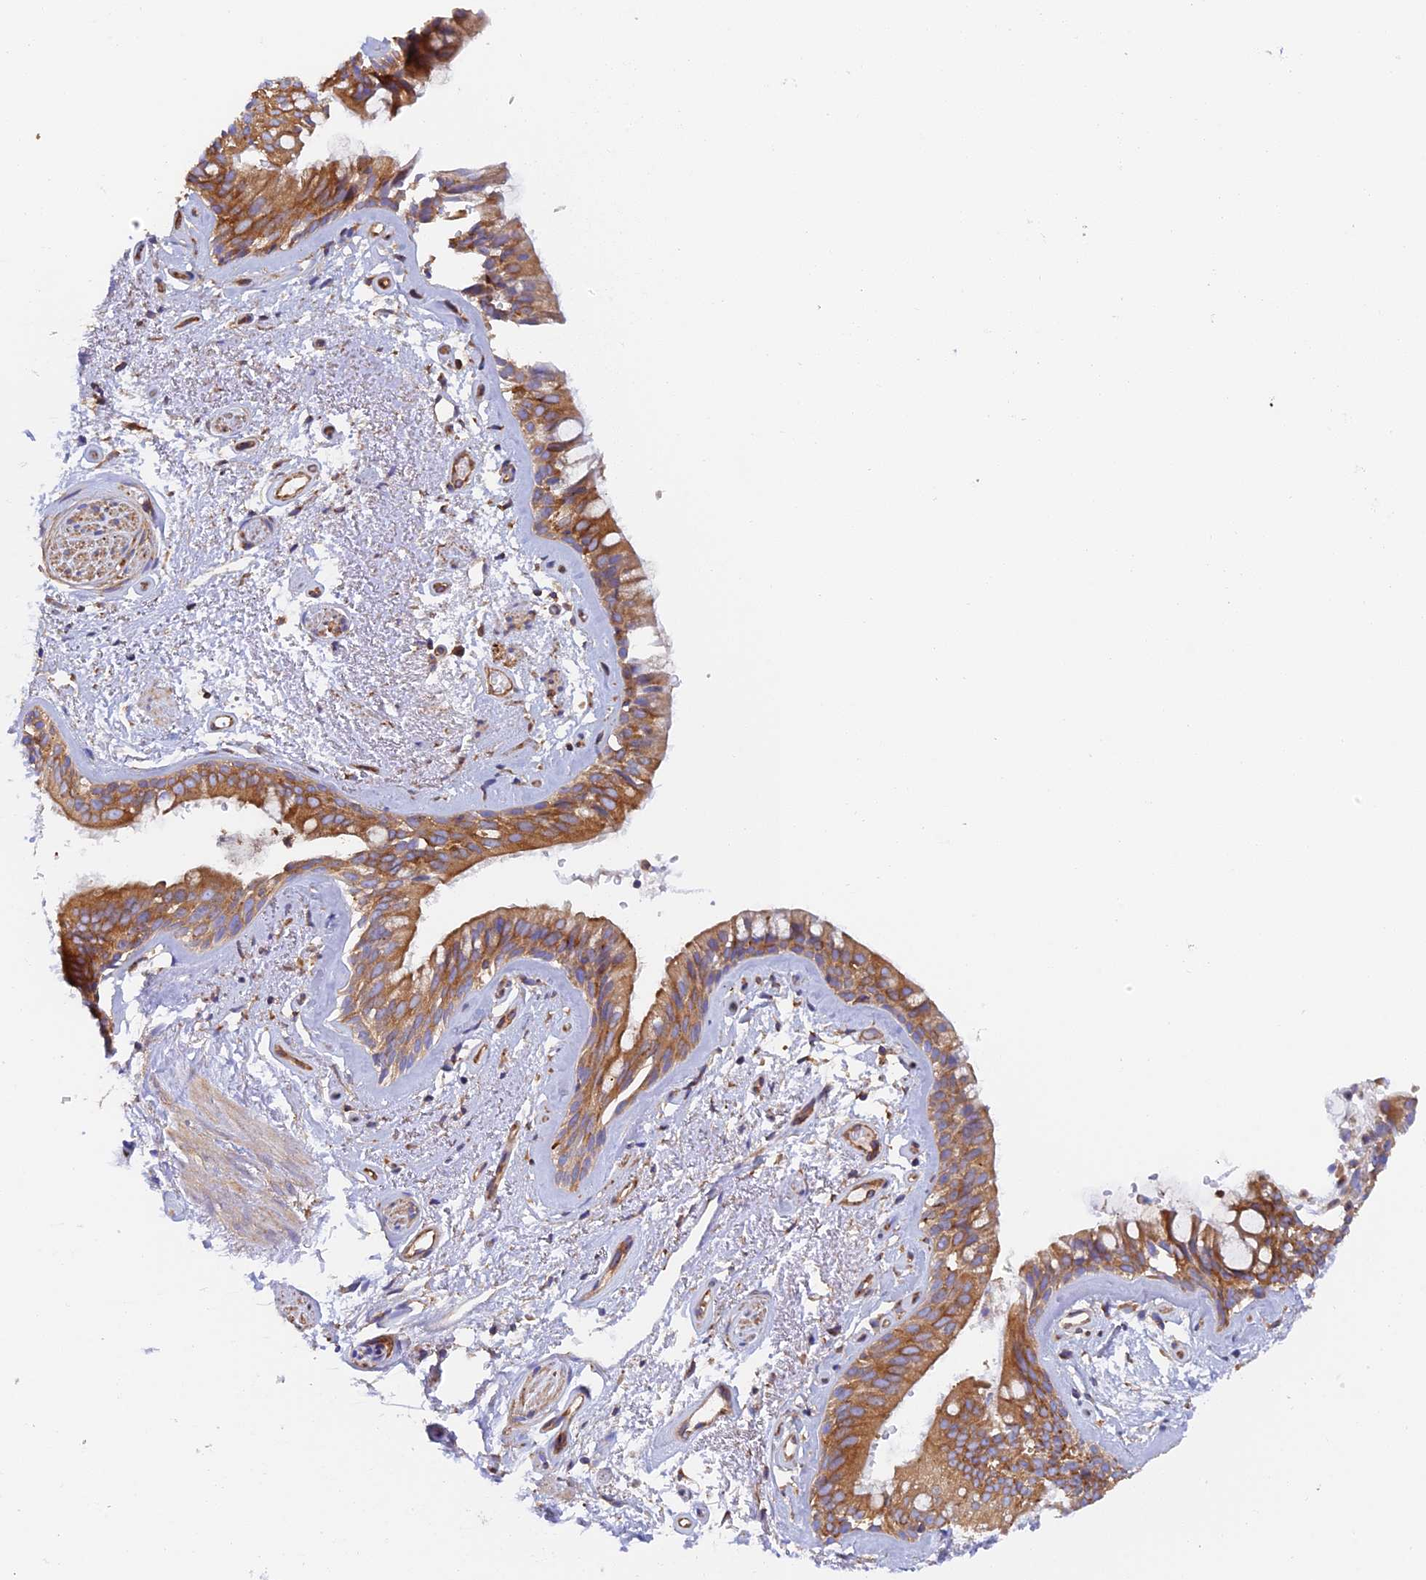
{"staining": {"intensity": "strong", "quantity": ">75%", "location": "cytoplasmic/membranous"}, "tissue": "bronchus", "cell_type": "Respiratory epithelial cells", "image_type": "normal", "snomed": [{"axis": "morphology", "description": "Normal tissue, NOS"}, {"axis": "topography", "description": "Cartilage tissue"}, {"axis": "topography", "description": "Bronchus"}], "caption": "High-magnification brightfield microscopy of benign bronchus stained with DAB (brown) and counterstained with hematoxylin (blue). respiratory epithelial cells exhibit strong cytoplasmic/membranous staining is seen in about>75% of cells.", "gene": "DCTN2", "patient": {"sex": "female", "age": 66}}